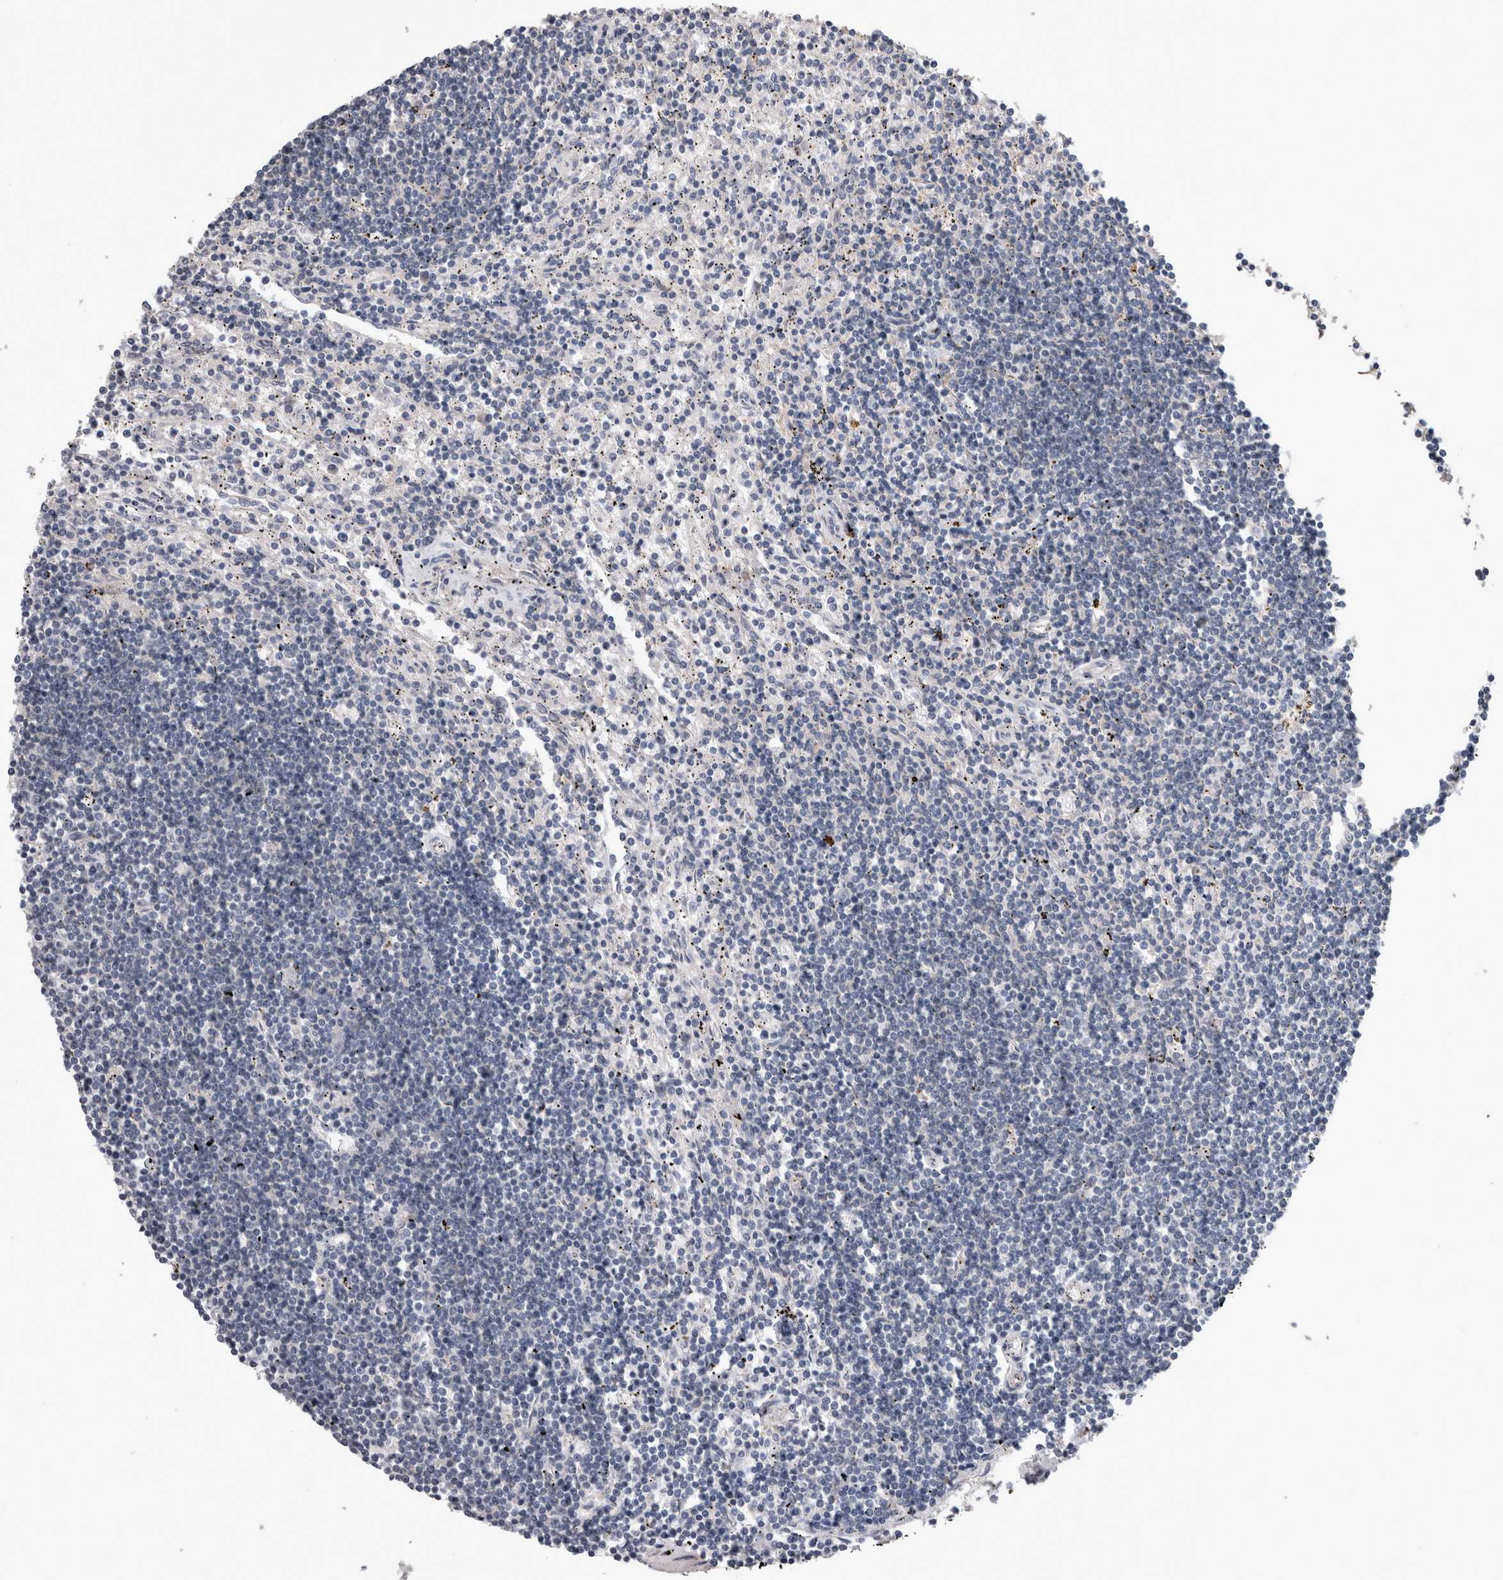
{"staining": {"intensity": "negative", "quantity": "none", "location": "none"}, "tissue": "lymphoma", "cell_type": "Tumor cells", "image_type": "cancer", "snomed": [{"axis": "morphology", "description": "Malignant lymphoma, non-Hodgkin's type, Low grade"}, {"axis": "topography", "description": "Spleen"}], "caption": "Immunohistochemistry of lymphoma displays no positivity in tumor cells. (Brightfield microscopy of DAB immunohistochemistry (IHC) at high magnification).", "gene": "STC1", "patient": {"sex": "male", "age": 76}}